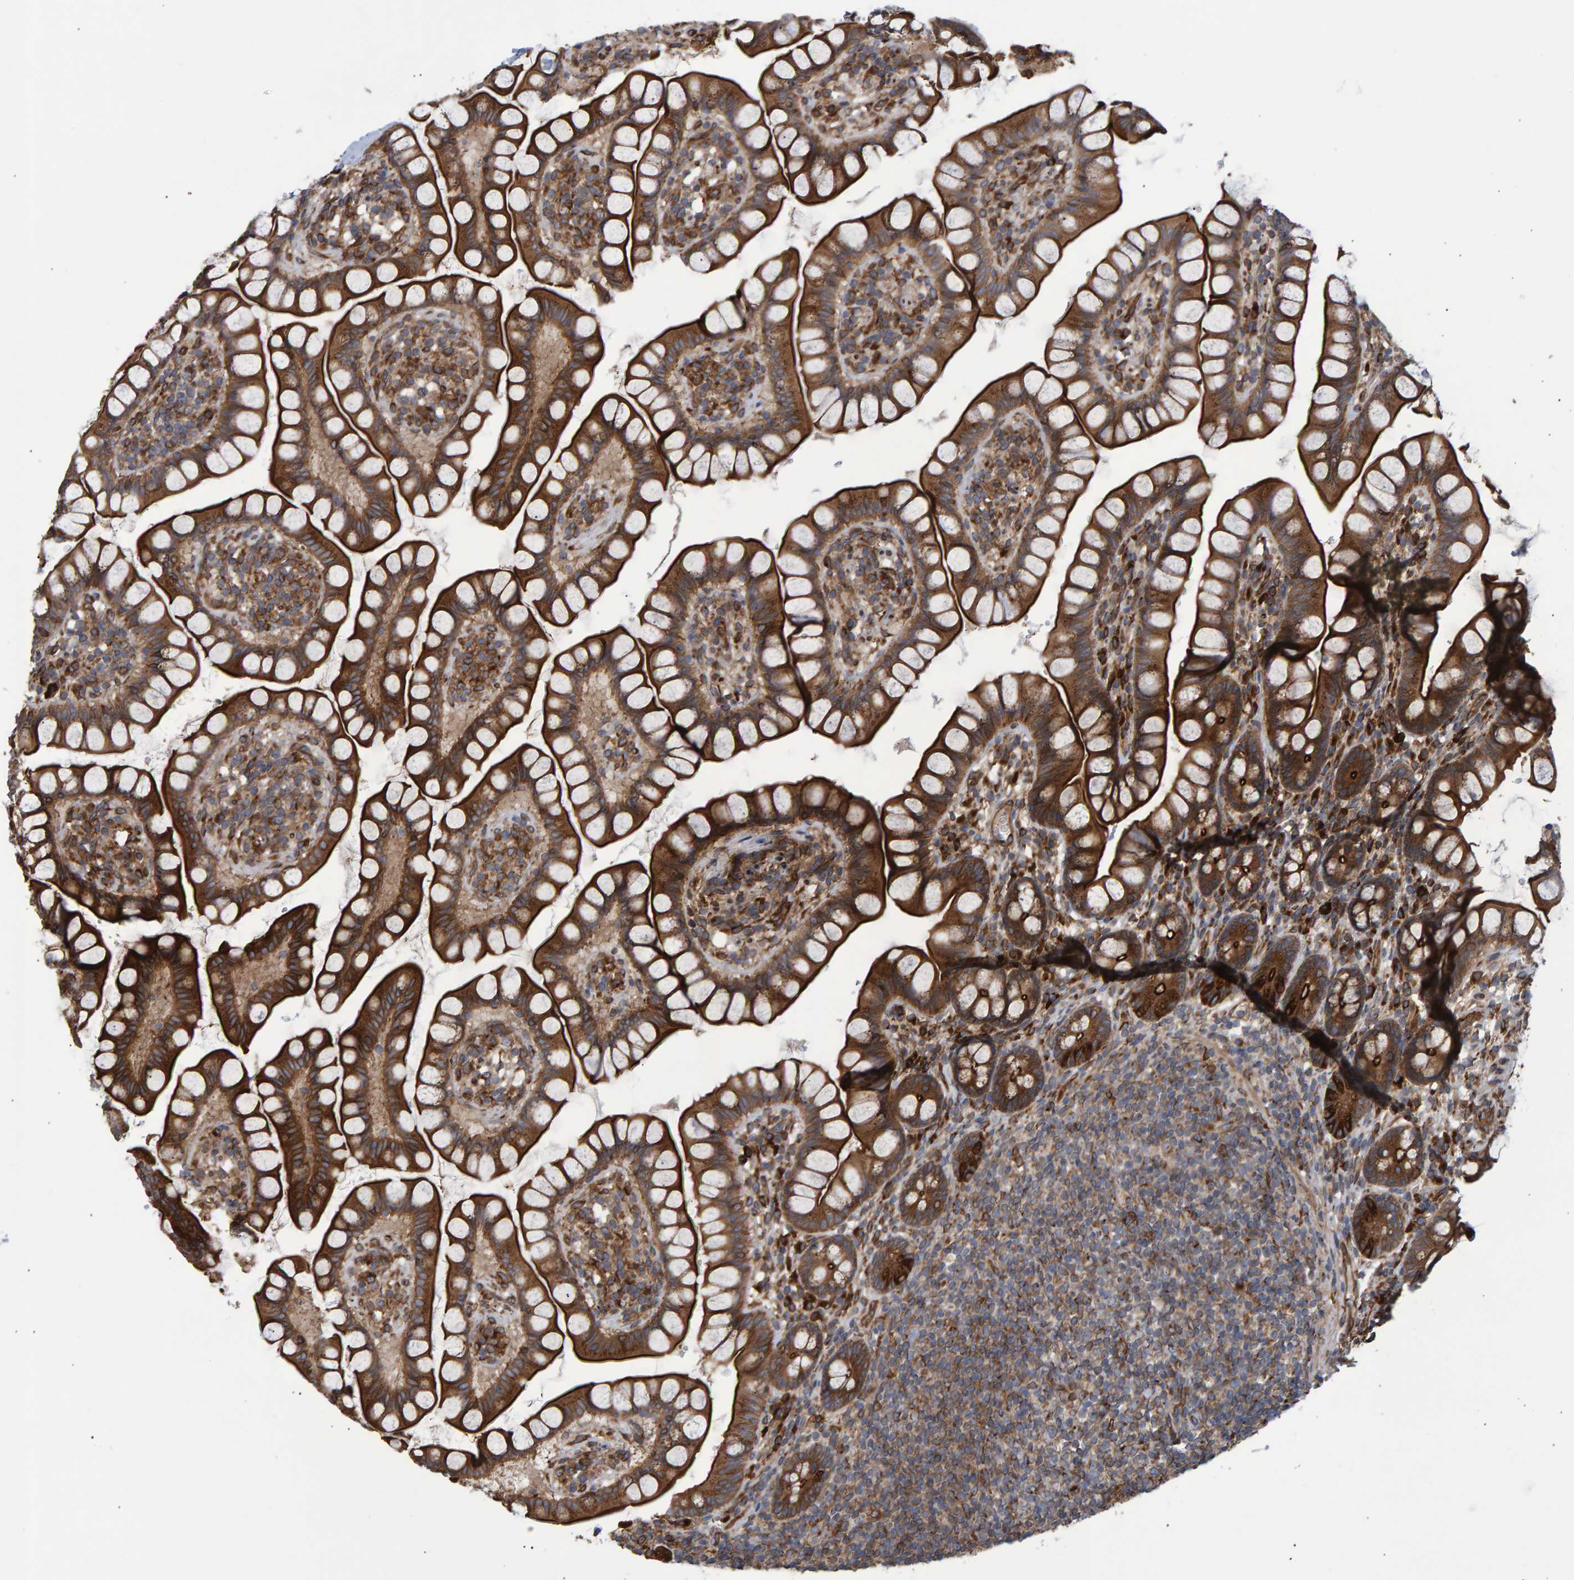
{"staining": {"intensity": "strong", "quantity": ">75%", "location": "cytoplasmic/membranous"}, "tissue": "small intestine", "cell_type": "Glandular cells", "image_type": "normal", "snomed": [{"axis": "morphology", "description": "Normal tissue, NOS"}, {"axis": "topography", "description": "Small intestine"}], "caption": "Strong cytoplasmic/membranous positivity is seen in approximately >75% of glandular cells in benign small intestine. The staining was performed using DAB (3,3'-diaminobenzidine), with brown indicating positive protein expression. Nuclei are stained blue with hematoxylin.", "gene": "FAM117A", "patient": {"sex": "female", "age": 84}}